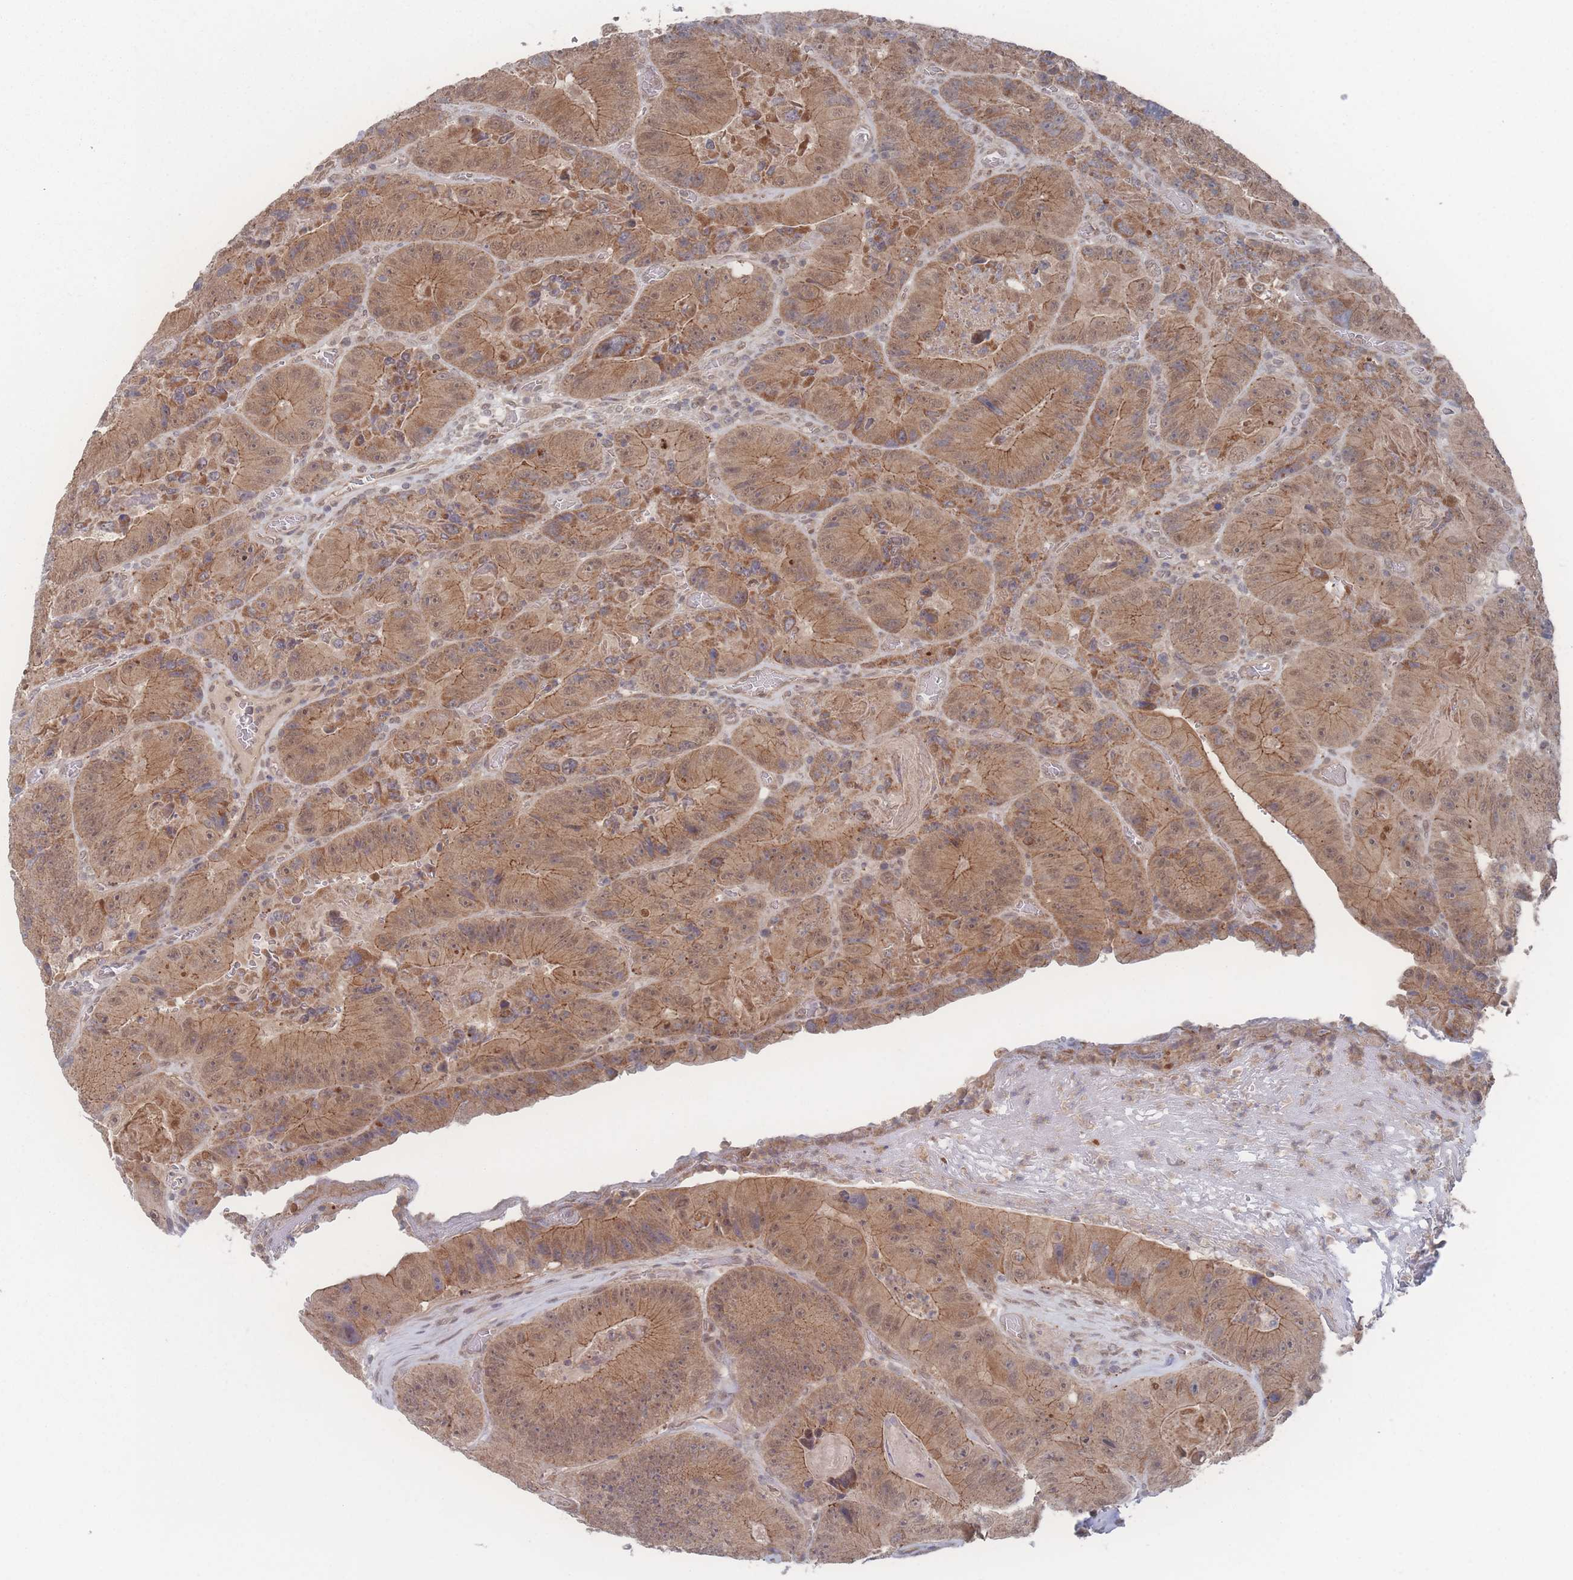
{"staining": {"intensity": "moderate", "quantity": ">75%", "location": "cytoplasmic/membranous"}, "tissue": "colorectal cancer", "cell_type": "Tumor cells", "image_type": "cancer", "snomed": [{"axis": "morphology", "description": "Adenocarcinoma, NOS"}, {"axis": "topography", "description": "Colon"}], "caption": "Immunohistochemical staining of human colorectal cancer (adenocarcinoma) demonstrates medium levels of moderate cytoplasmic/membranous positivity in approximately >75% of tumor cells.", "gene": "NBEAL1", "patient": {"sex": "female", "age": 86}}